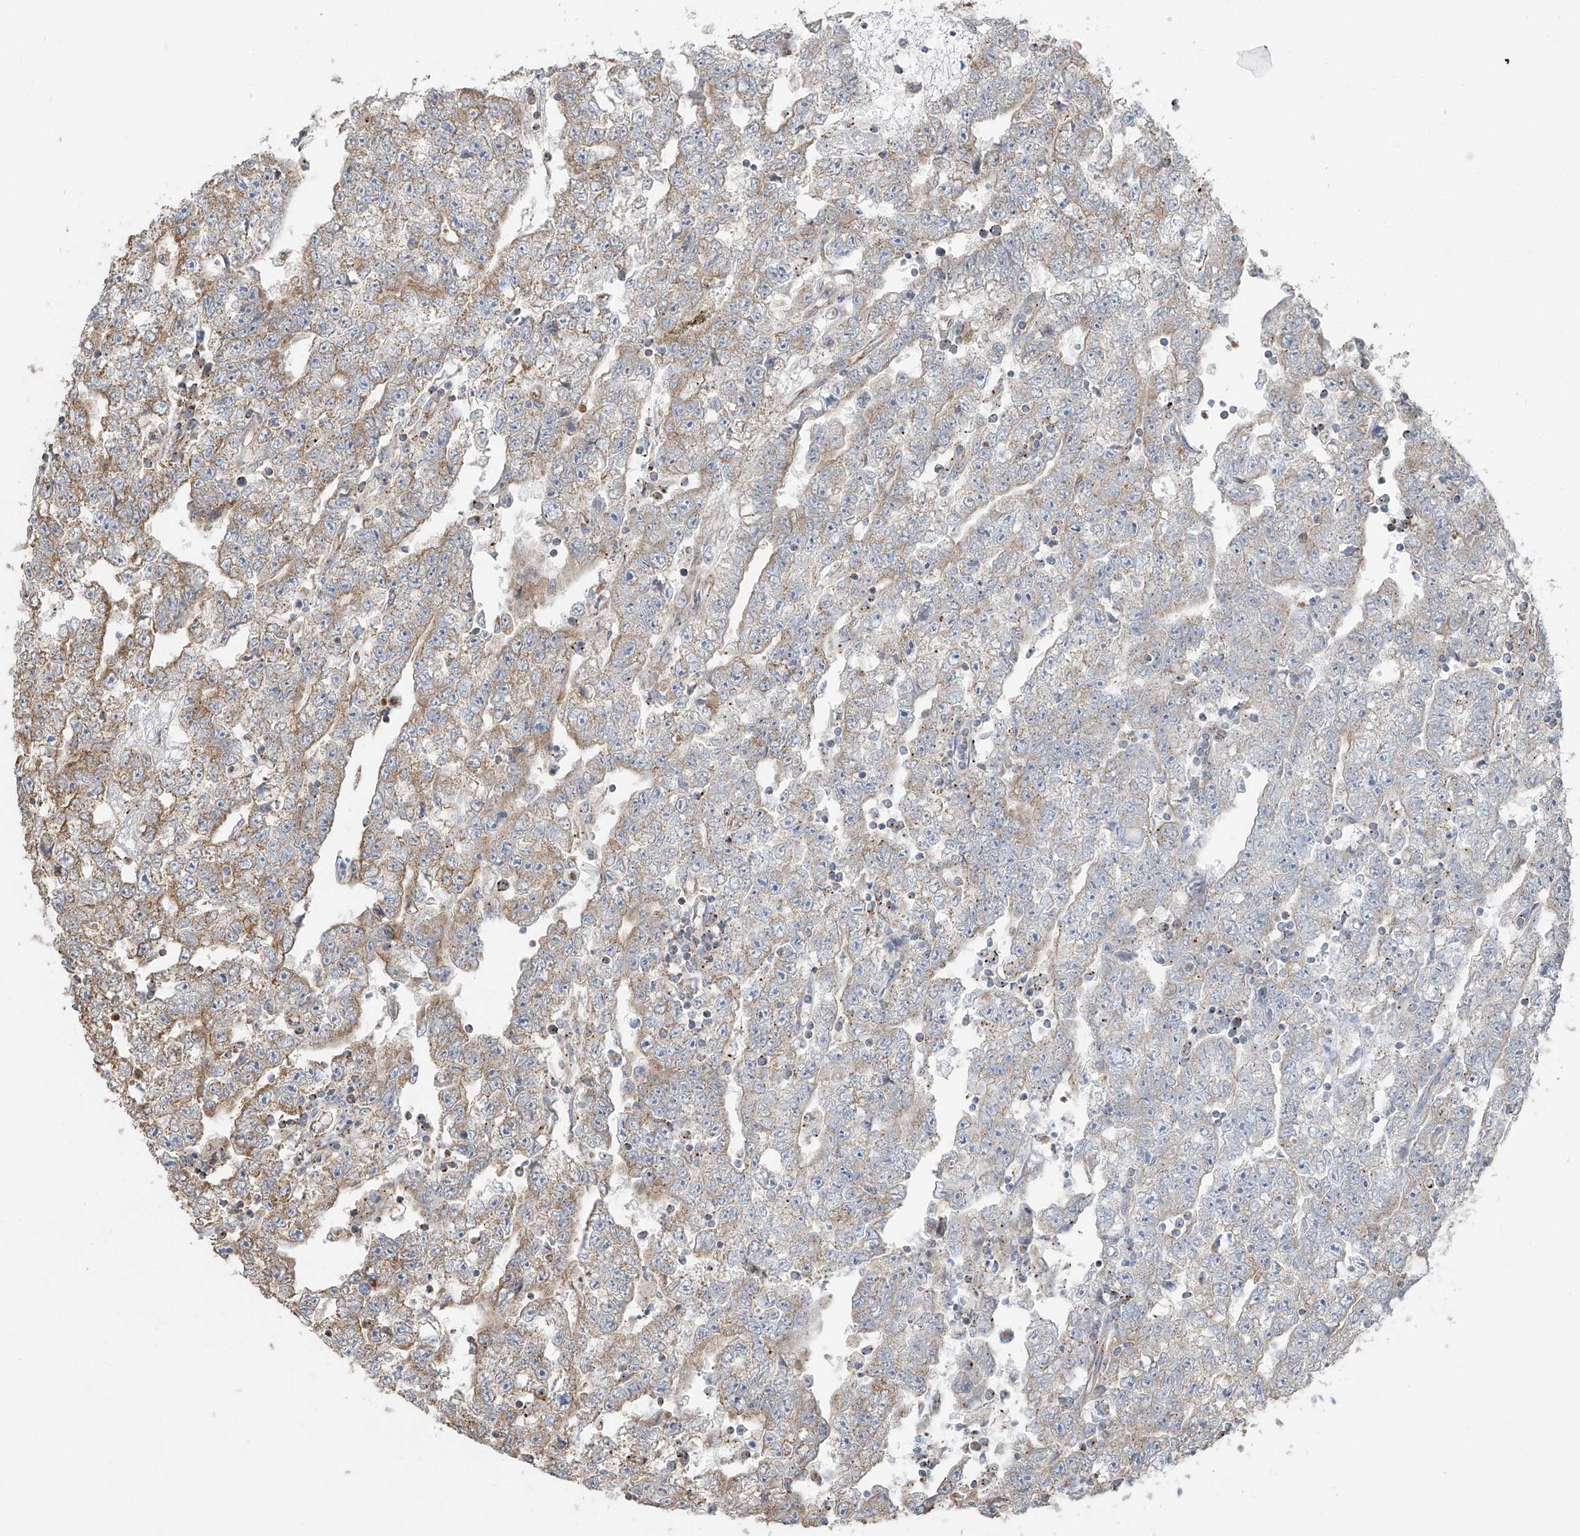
{"staining": {"intensity": "moderate", "quantity": "25%-75%", "location": "cytoplasmic/membranous"}, "tissue": "testis cancer", "cell_type": "Tumor cells", "image_type": "cancer", "snomed": [{"axis": "morphology", "description": "Carcinoma, Embryonal, NOS"}, {"axis": "topography", "description": "Testis"}], "caption": "Brown immunohistochemical staining in human testis cancer exhibits moderate cytoplasmic/membranous staining in approximately 25%-75% of tumor cells.", "gene": "UQCC1", "patient": {"sex": "male", "age": 25}}